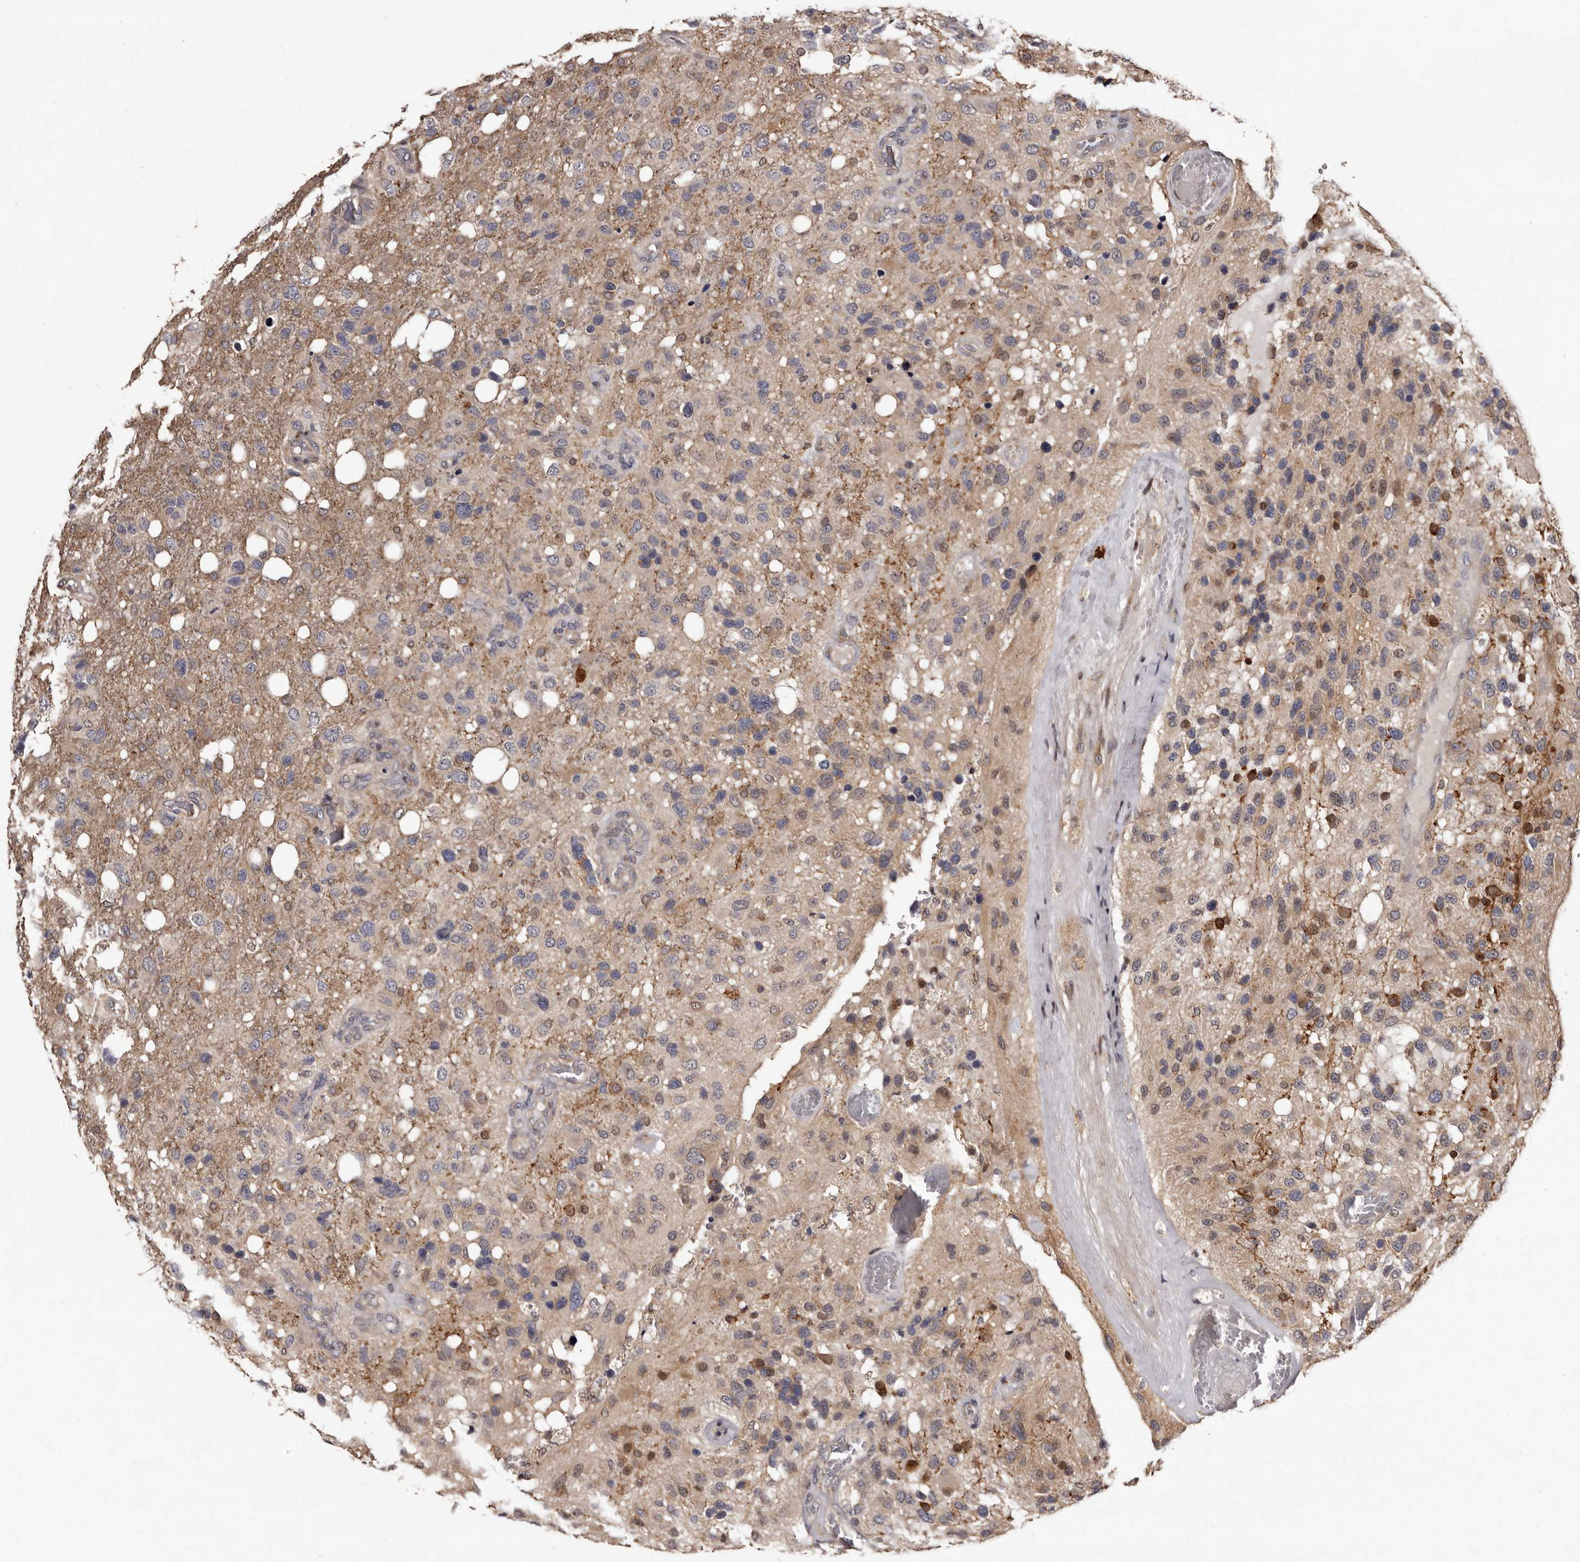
{"staining": {"intensity": "weak", "quantity": "25%-75%", "location": "cytoplasmic/membranous"}, "tissue": "glioma", "cell_type": "Tumor cells", "image_type": "cancer", "snomed": [{"axis": "morphology", "description": "Glioma, malignant, High grade"}, {"axis": "topography", "description": "Brain"}], "caption": "A brown stain labels weak cytoplasmic/membranous positivity of a protein in glioma tumor cells. Immunohistochemistry (ihc) stains the protein of interest in brown and the nuclei are stained blue.", "gene": "FAM91A1", "patient": {"sex": "female", "age": 58}}